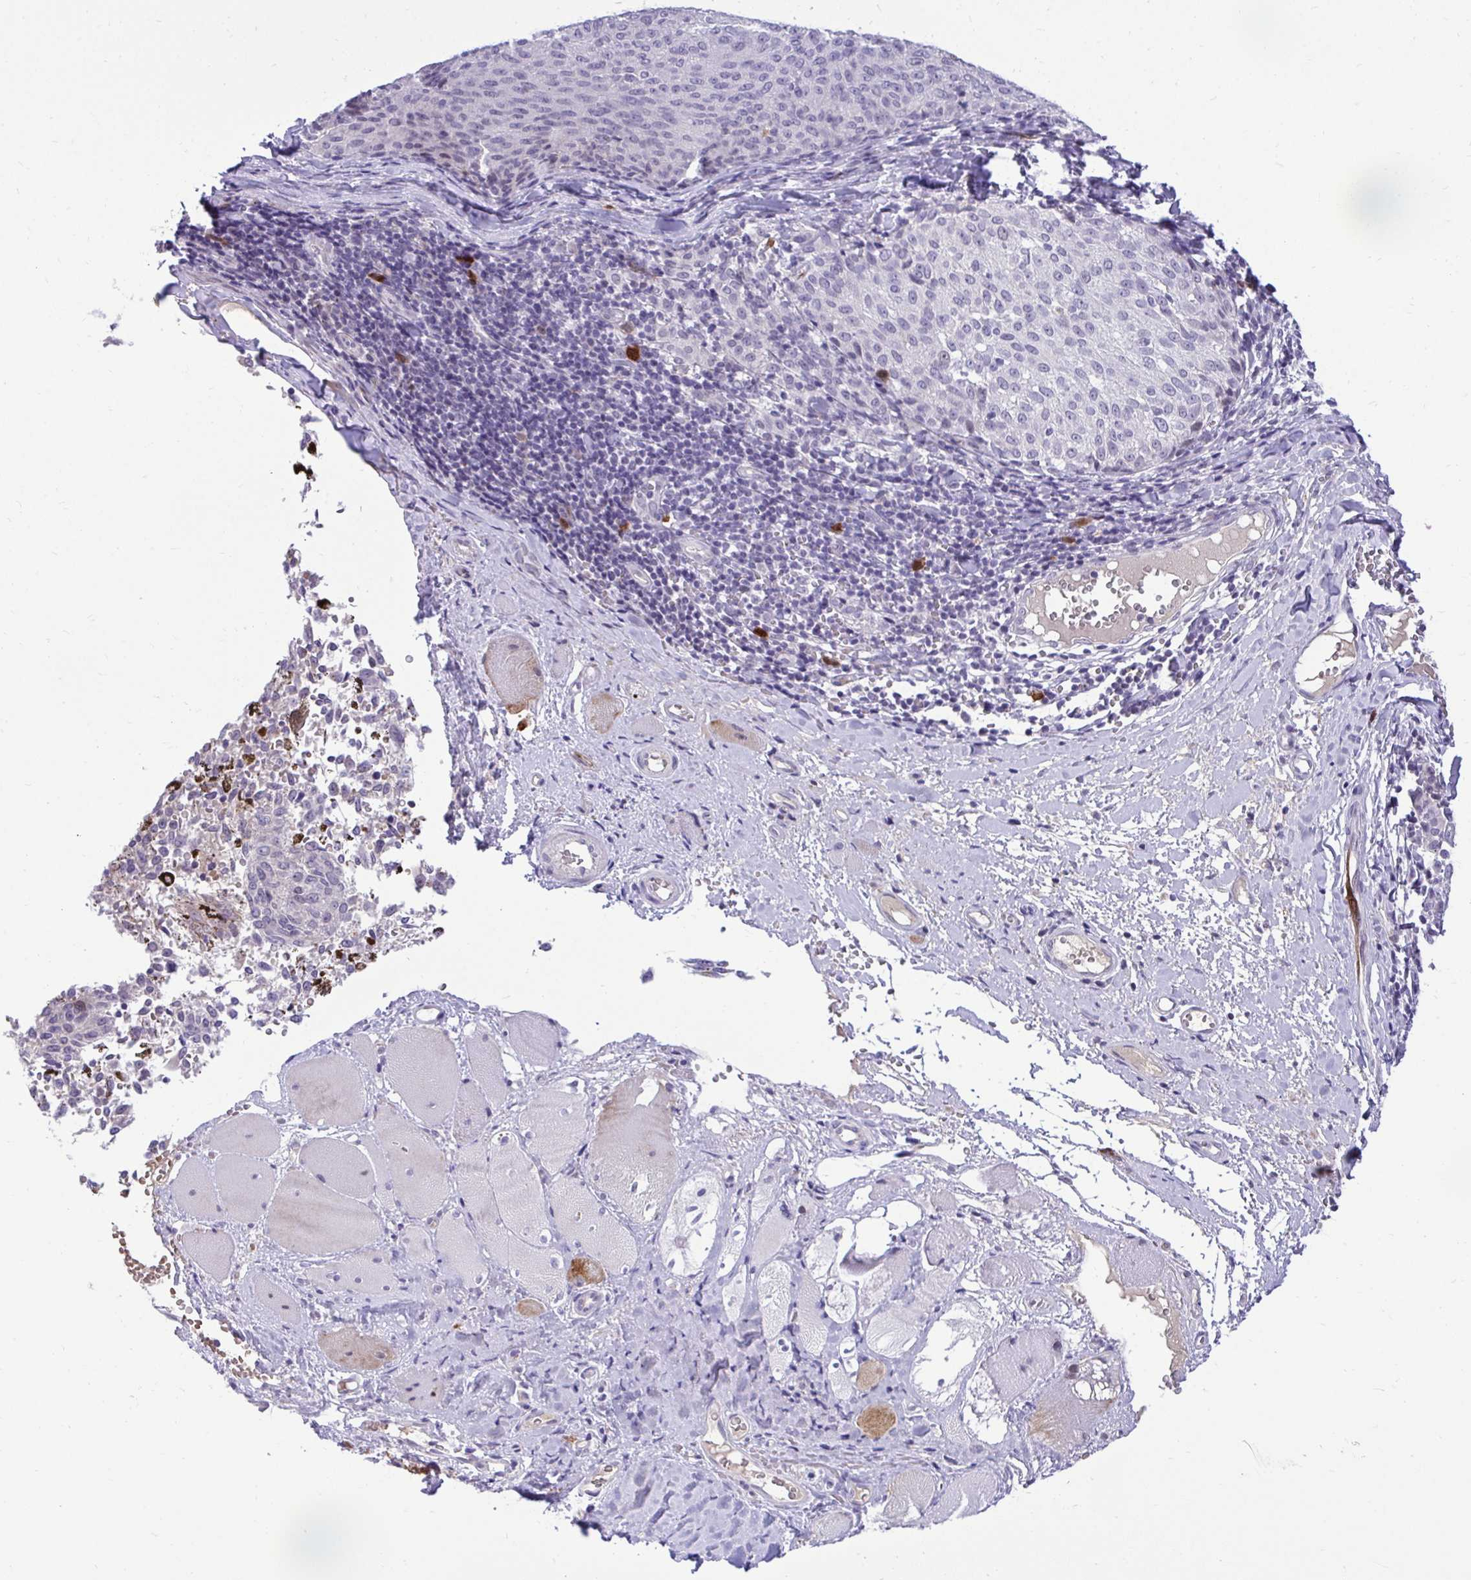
{"staining": {"intensity": "negative", "quantity": "none", "location": "none"}, "tissue": "melanoma", "cell_type": "Tumor cells", "image_type": "cancer", "snomed": [{"axis": "morphology", "description": "Malignant melanoma, NOS"}, {"axis": "topography", "description": "Skin"}], "caption": "IHC image of neoplastic tissue: human melanoma stained with DAB displays no significant protein positivity in tumor cells. The staining is performed using DAB brown chromogen with nuclei counter-stained in using hematoxylin.", "gene": "CDC20", "patient": {"sex": "female", "age": 72}}